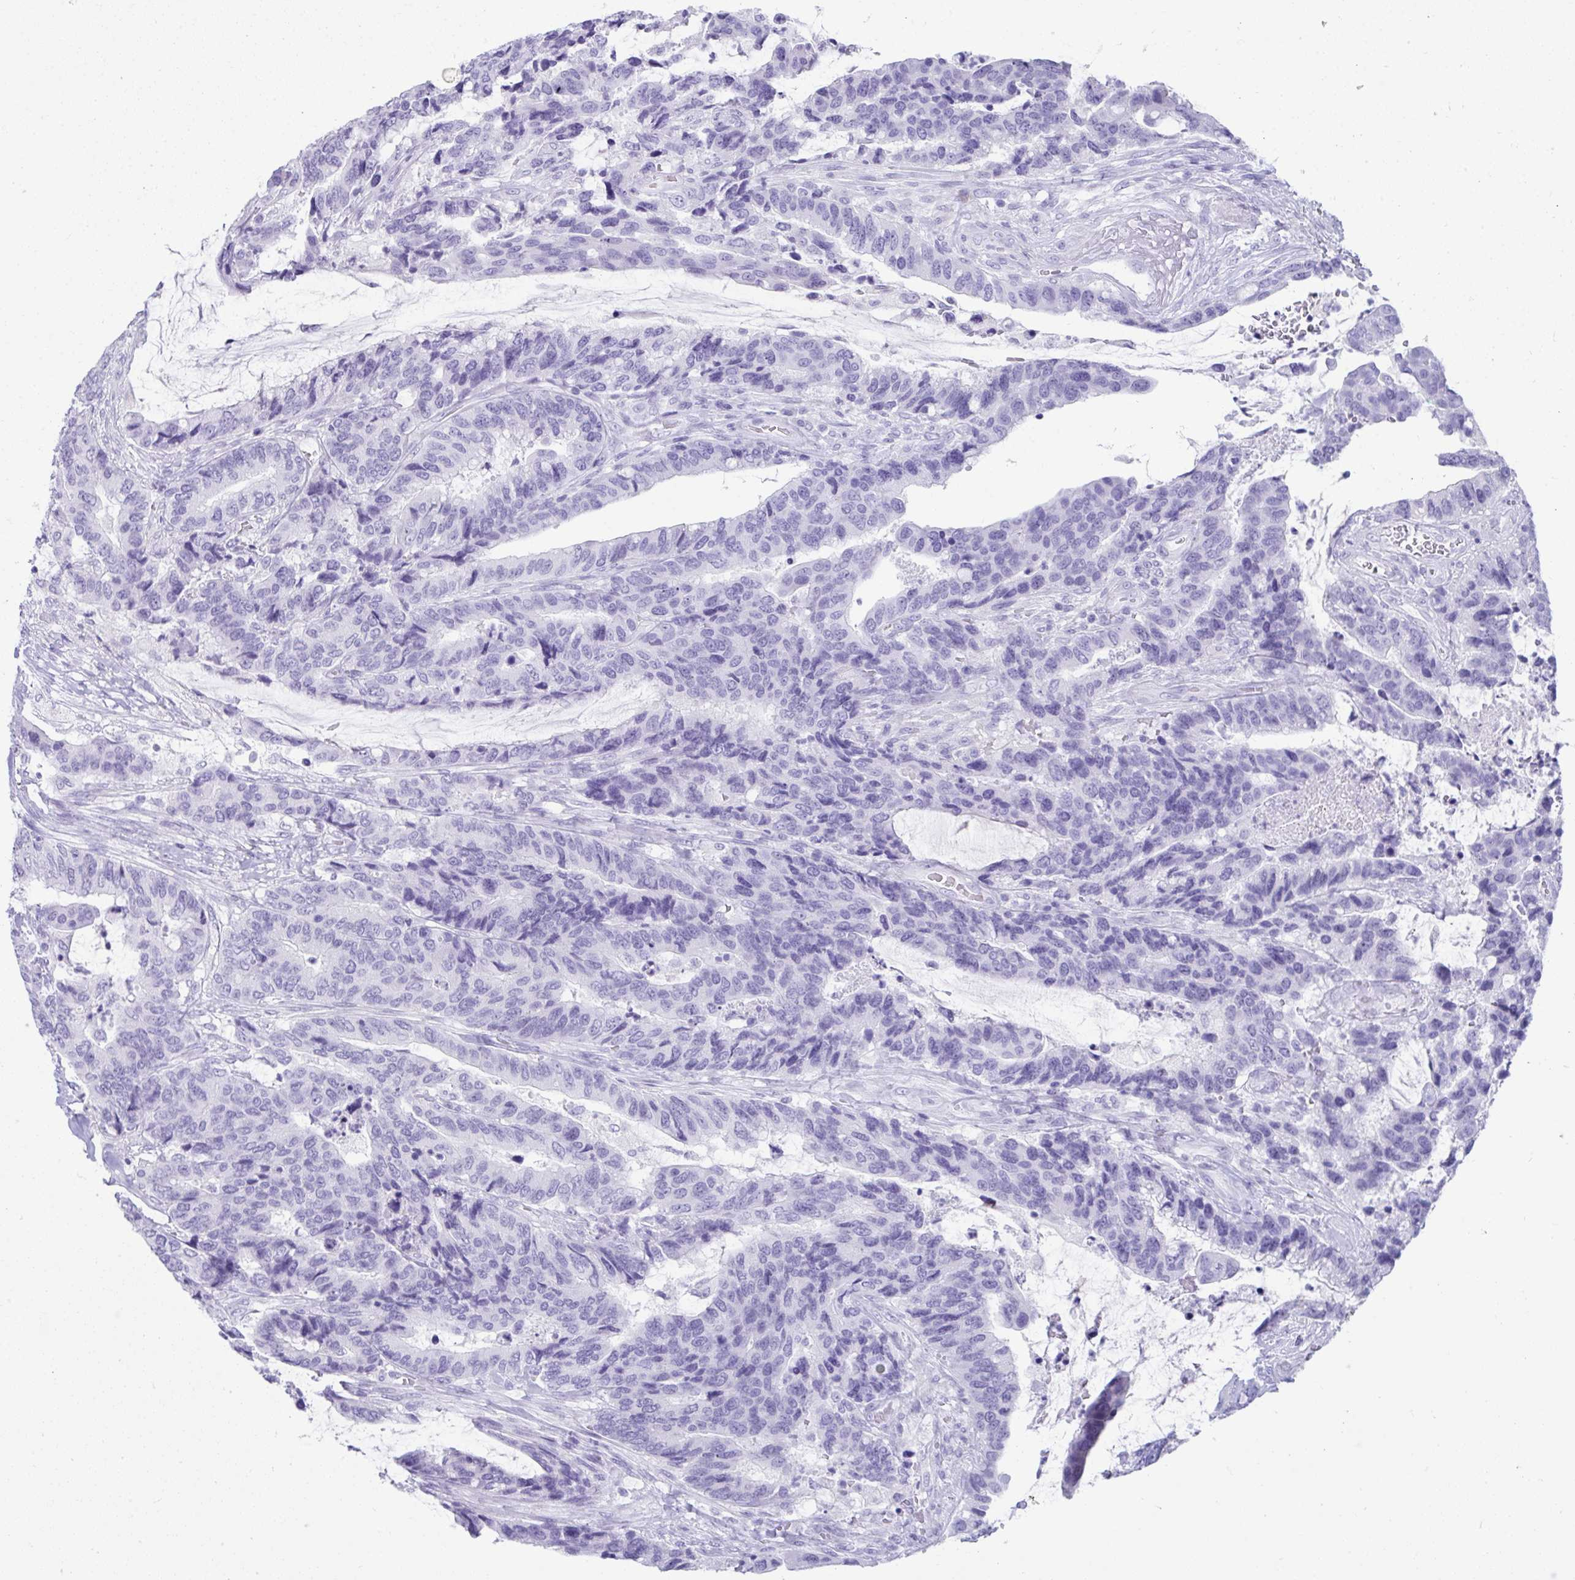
{"staining": {"intensity": "negative", "quantity": "none", "location": "none"}, "tissue": "colorectal cancer", "cell_type": "Tumor cells", "image_type": "cancer", "snomed": [{"axis": "morphology", "description": "Adenocarcinoma, NOS"}, {"axis": "topography", "description": "Rectum"}], "caption": "Immunohistochemical staining of human adenocarcinoma (colorectal) reveals no significant staining in tumor cells. The staining is performed using DAB (3,3'-diaminobenzidine) brown chromogen with nuclei counter-stained in using hematoxylin.", "gene": "PSCA", "patient": {"sex": "female", "age": 59}}